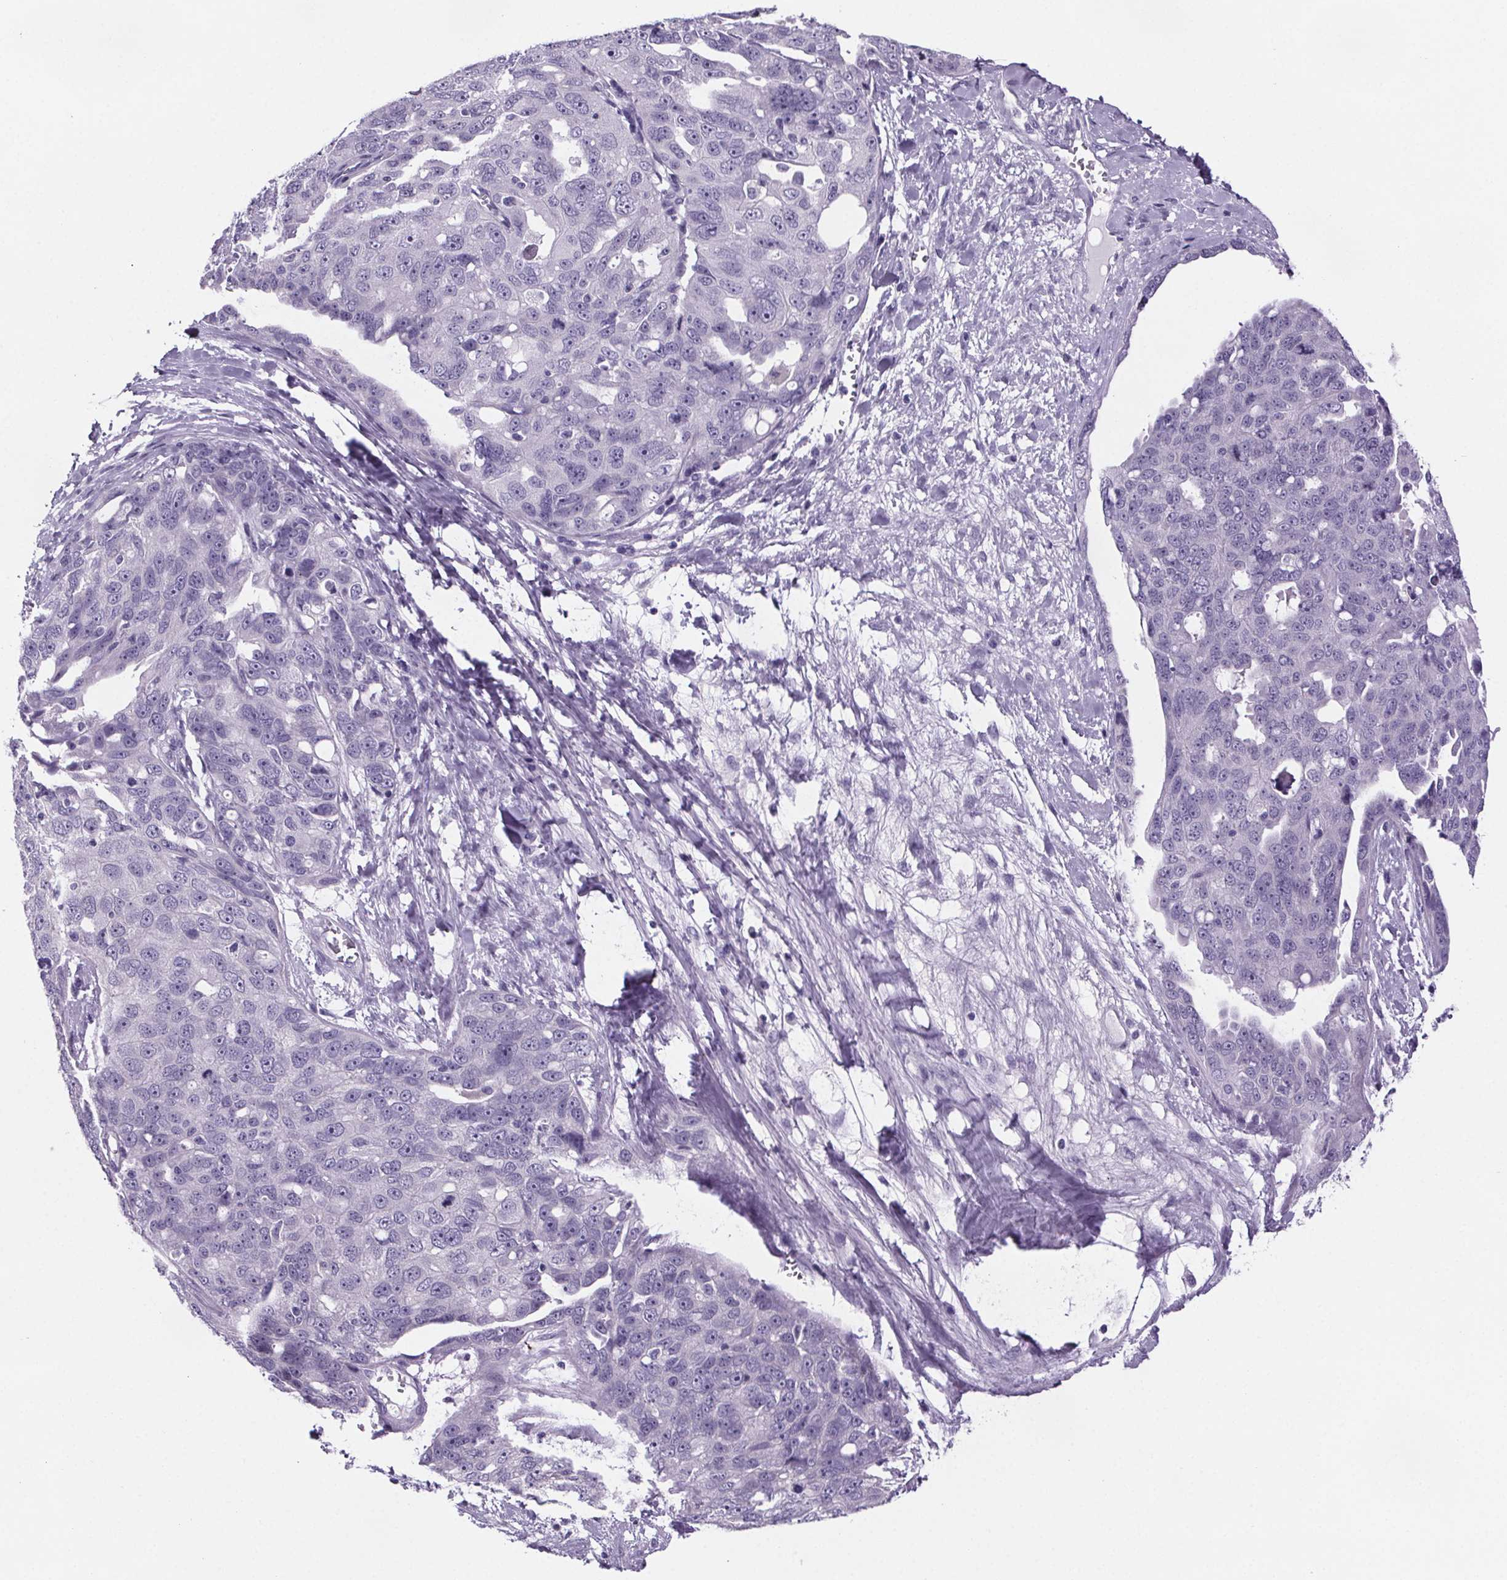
{"staining": {"intensity": "negative", "quantity": "none", "location": "none"}, "tissue": "ovarian cancer", "cell_type": "Tumor cells", "image_type": "cancer", "snomed": [{"axis": "morphology", "description": "Carcinoma, endometroid"}, {"axis": "topography", "description": "Ovary"}], "caption": "Tumor cells show no significant positivity in ovarian cancer (endometroid carcinoma). Brightfield microscopy of IHC stained with DAB (brown) and hematoxylin (blue), captured at high magnification.", "gene": "CUBN", "patient": {"sex": "female", "age": 70}}